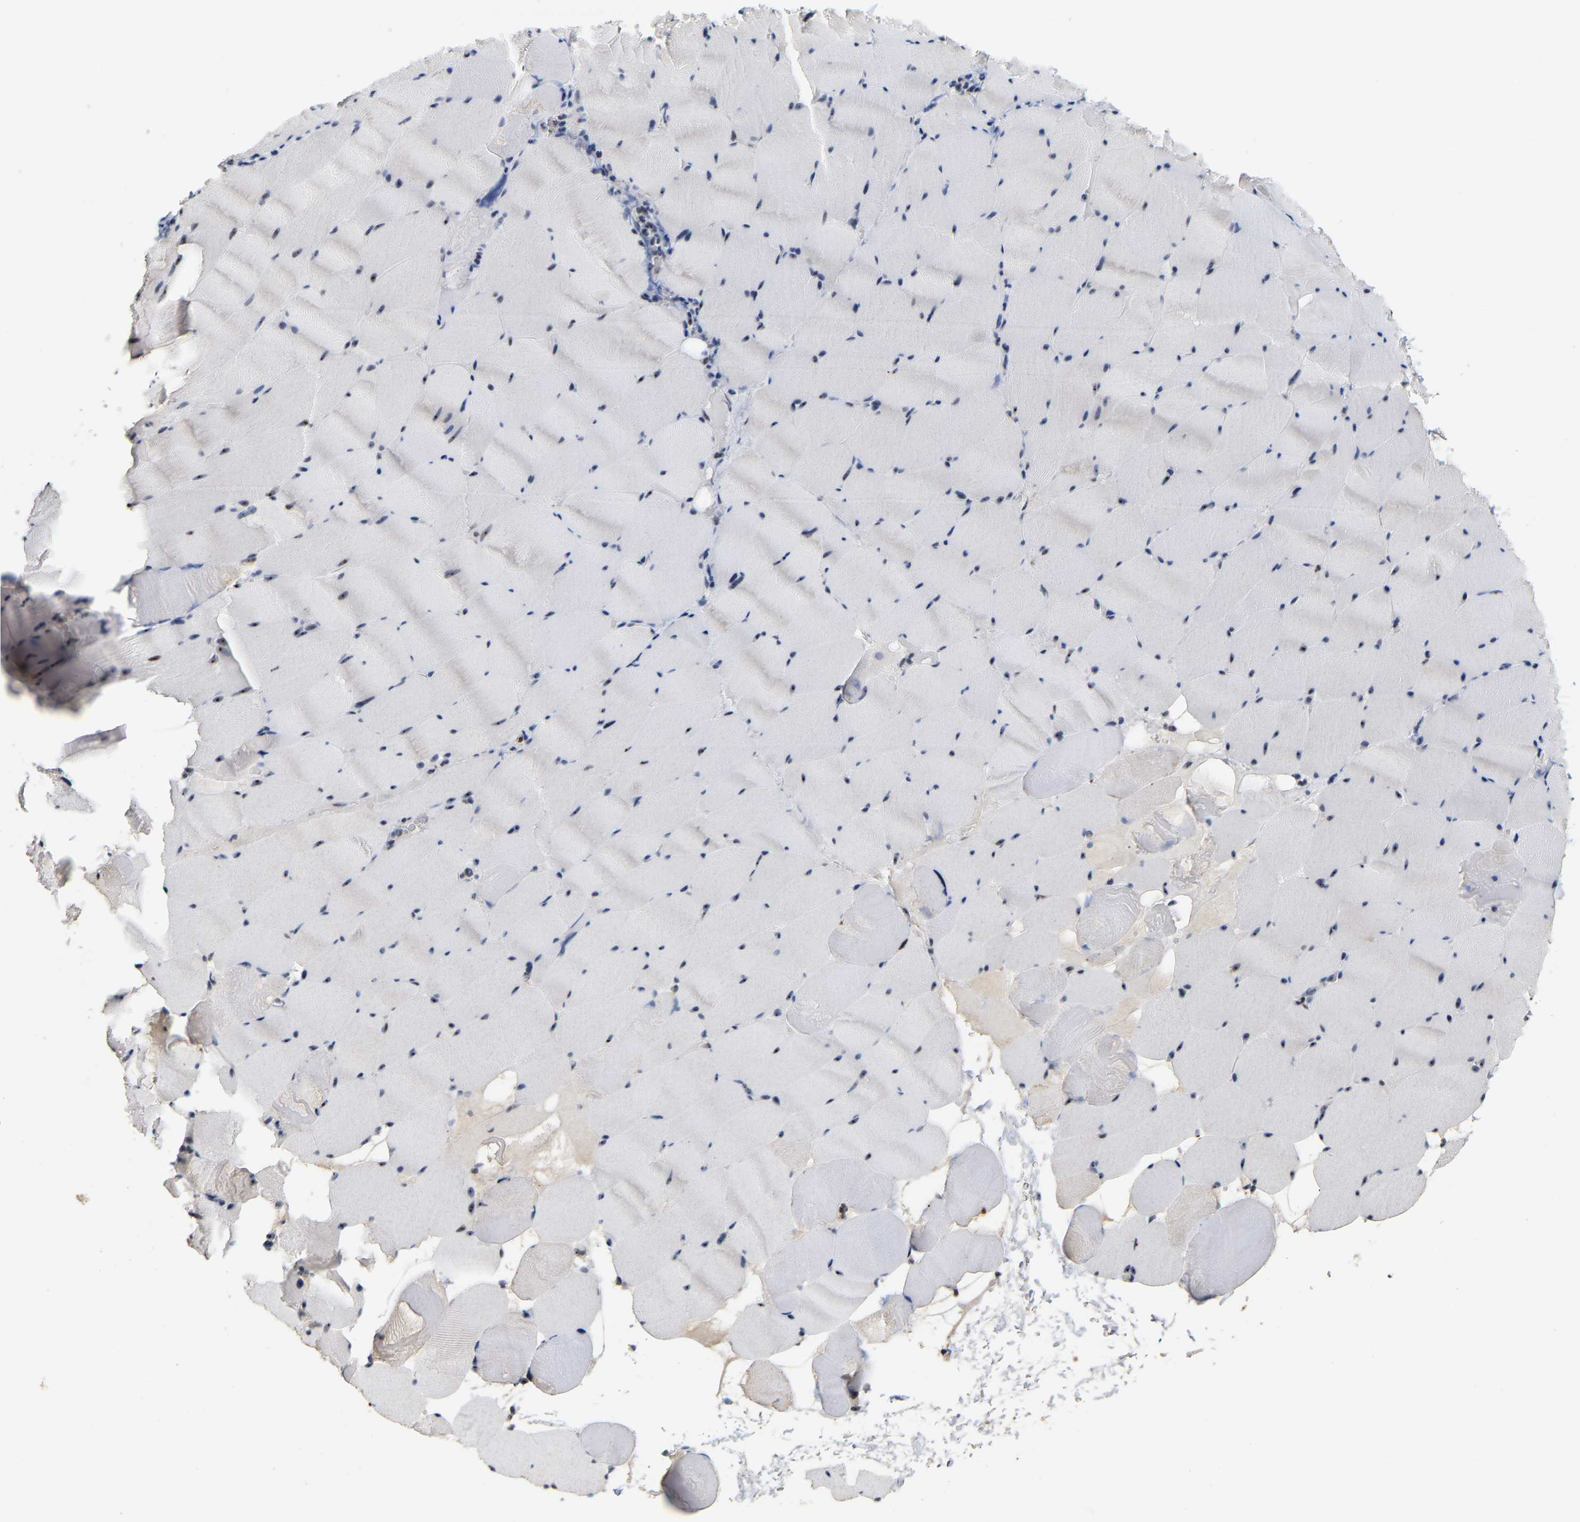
{"staining": {"intensity": "moderate", "quantity": "25%-75%", "location": "nuclear"}, "tissue": "skeletal muscle", "cell_type": "Myocytes", "image_type": "normal", "snomed": [{"axis": "morphology", "description": "Normal tissue, NOS"}, {"axis": "topography", "description": "Skeletal muscle"}], "caption": "Skeletal muscle stained with IHC displays moderate nuclear staining in about 25%-75% of myocytes.", "gene": "NOP58", "patient": {"sex": "male", "age": 62}}